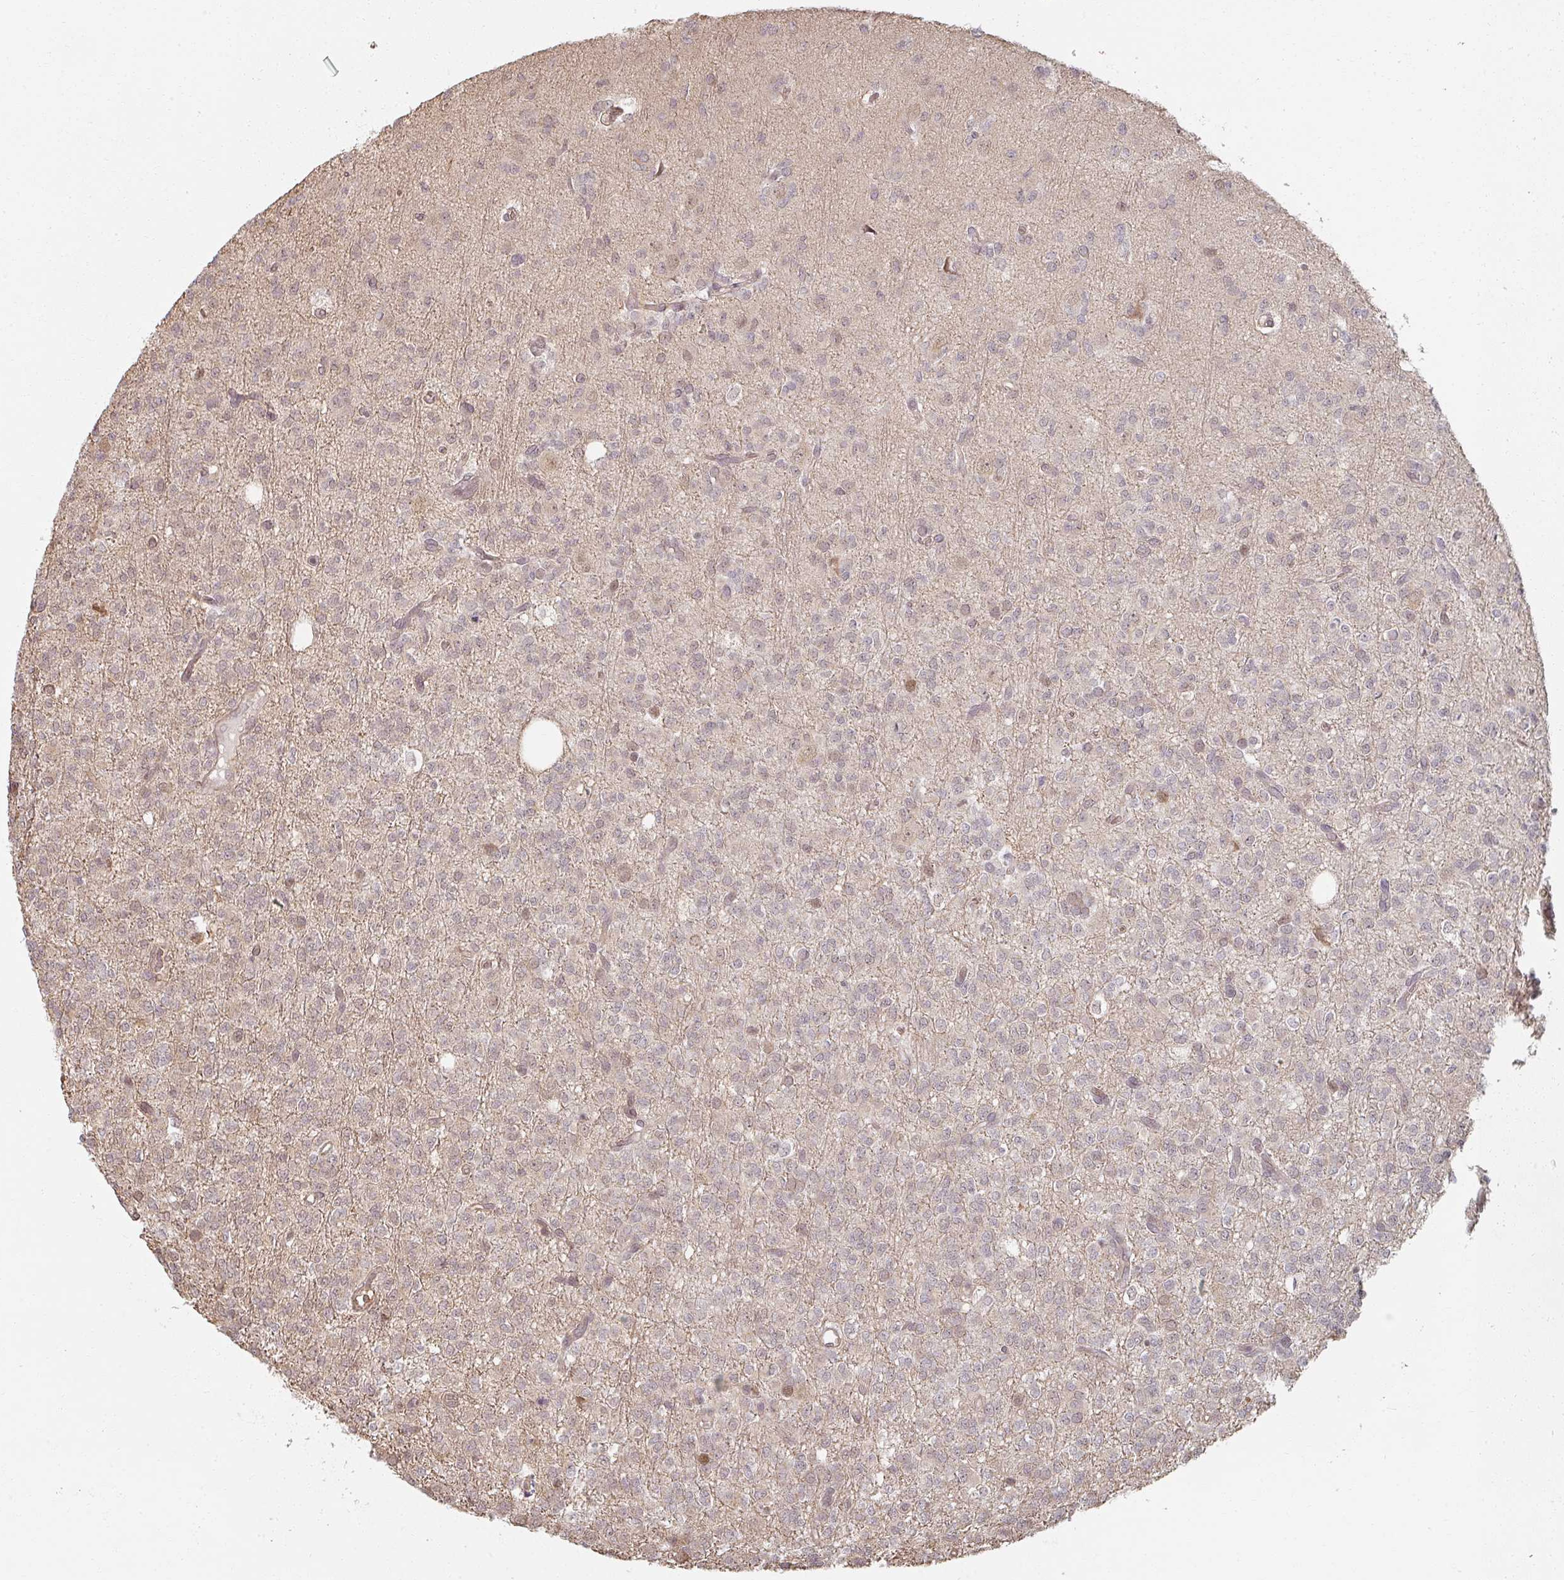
{"staining": {"intensity": "moderate", "quantity": "<25%", "location": "nuclear"}, "tissue": "glioma", "cell_type": "Tumor cells", "image_type": "cancer", "snomed": [{"axis": "morphology", "description": "Glioma, malignant, Low grade"}, {"axis": "topography", "description": "Brain"}], "caption": "Immunohistochemistry photomicrograph of neoplastic tissue: malignant glioma (low-grade) stained using immunohistochemistry displays low levels of moderate protein expression localized specifically in the nuclear of tumor cells, appearing as a nuclear brown color.", "gene": "MED19", "patient": {"sex": "female", "age": 33}}